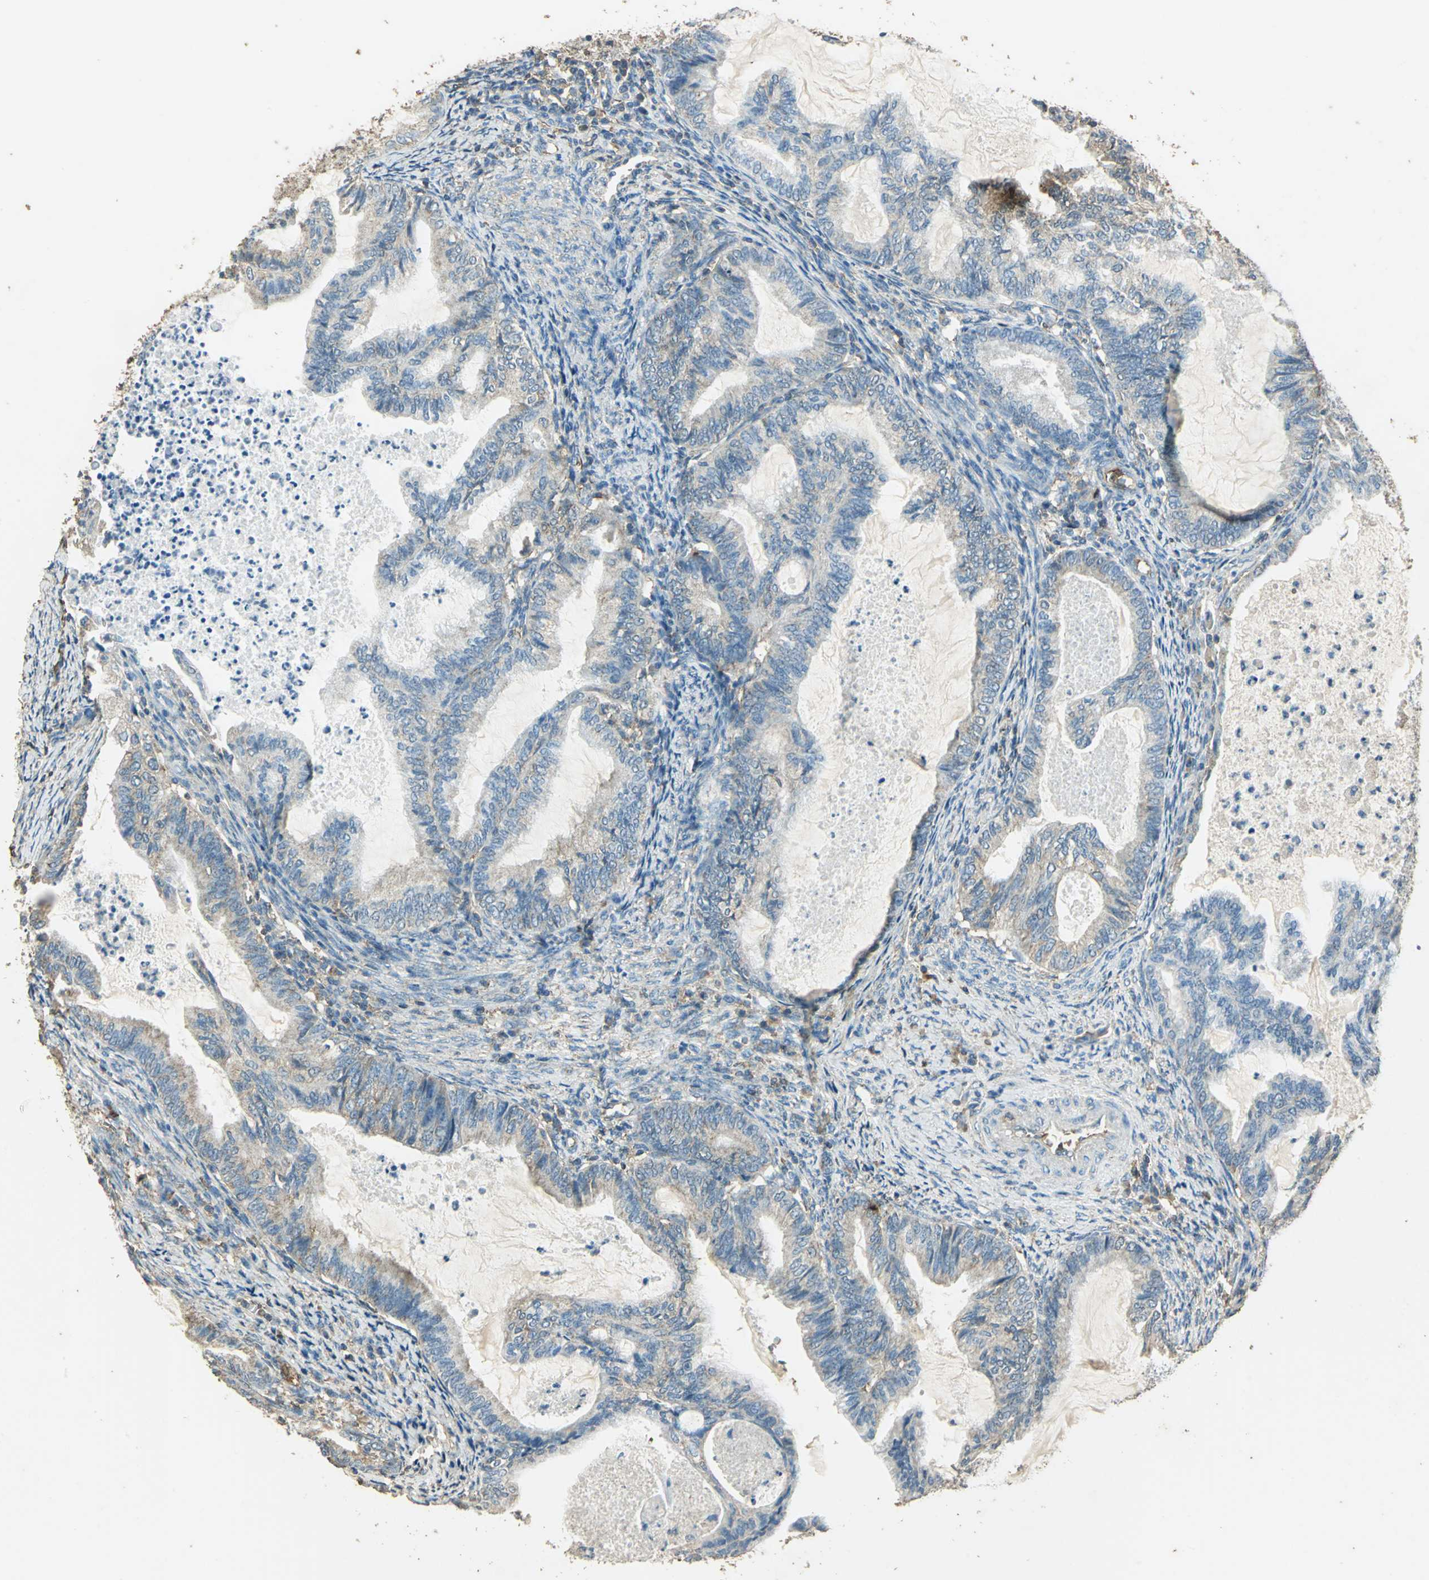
{"staining": {"intensity": "weak", "quantity": "25%-75%", "location": "cytoplasmic/membranous"}, "tissue": "cervical cancer", "cell_type": "Tumor cells", "image_type": "cancer", "snomed": [{"axis": "morphology", "description": "Normal tissue, NOS"}, {"axis": "morphology", "description": "Adenocarcinoma, NOS"}, {"axis": "topography", "description": "Cervix"}, {"axis": "topography", "description": "Endometrium"}], "caption": "Brown immunohistochemical staining in human adenocarcinoma (cervical) displays weak cytoplasmic/membranous expression in about 25%-75% of tumor cells.", "gene": "TRAPPC2", "patient": {"sex": "female", "age": 86}}